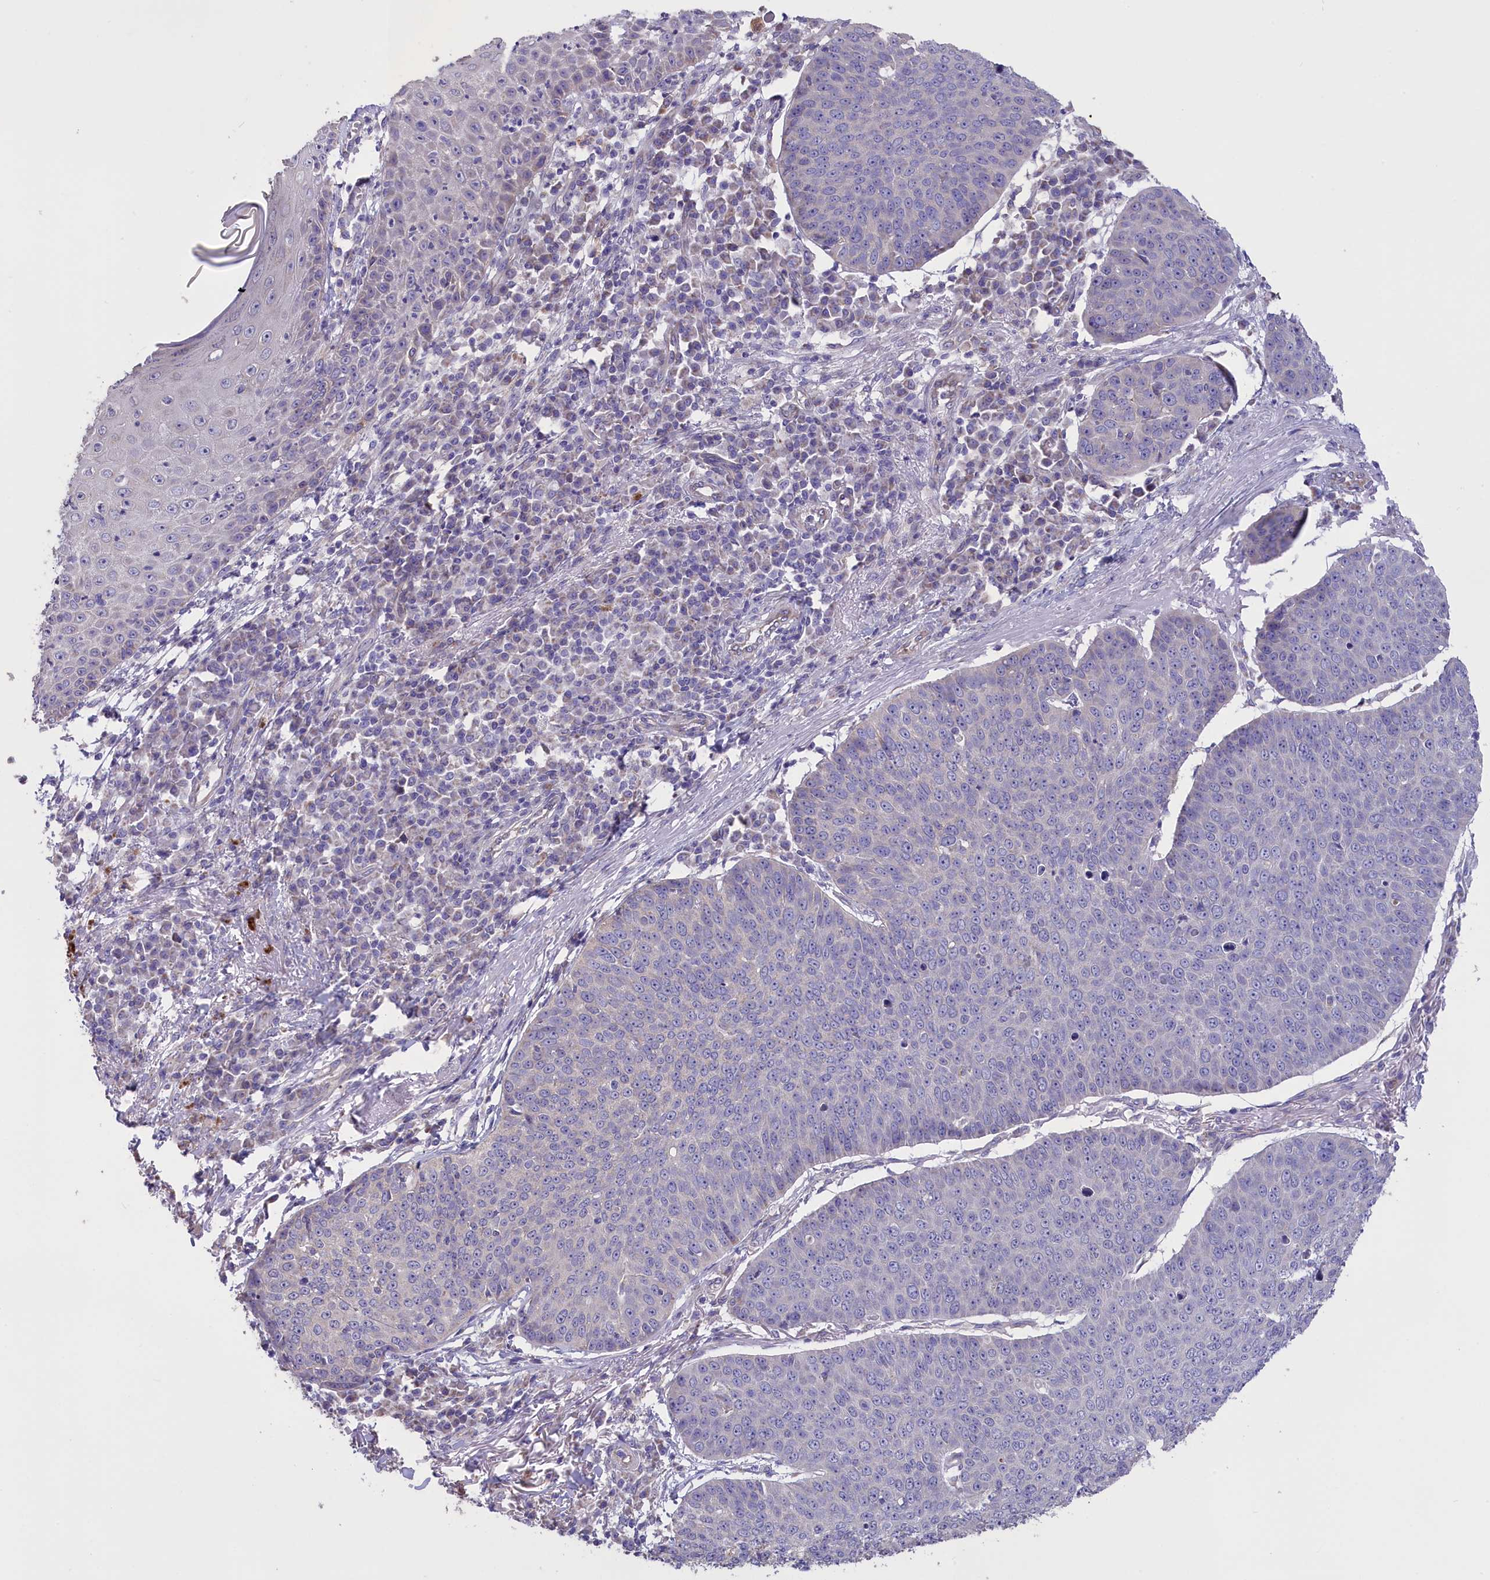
{"staining": {"intensity": "negative", "quantity": "none", "location": "none"}, "tissue": "skin cancer", "cell_type": "Tumor cells", "image_type": "cancer", "snomed": [{"axis": "morphology", "description": "Squamous cell carcinoma, NOS"}, {"axis": "topography", "description": "Skin"}], "caption": "Immunohistochemistry histopathology image of neoplastic tissue: skin cancer (squamous cell carcinoma) stained with DAB displays no significant protein staining in tumor cells.", "gene": "CYP2U1", "patient": {"sex": "male", "age": 71}}